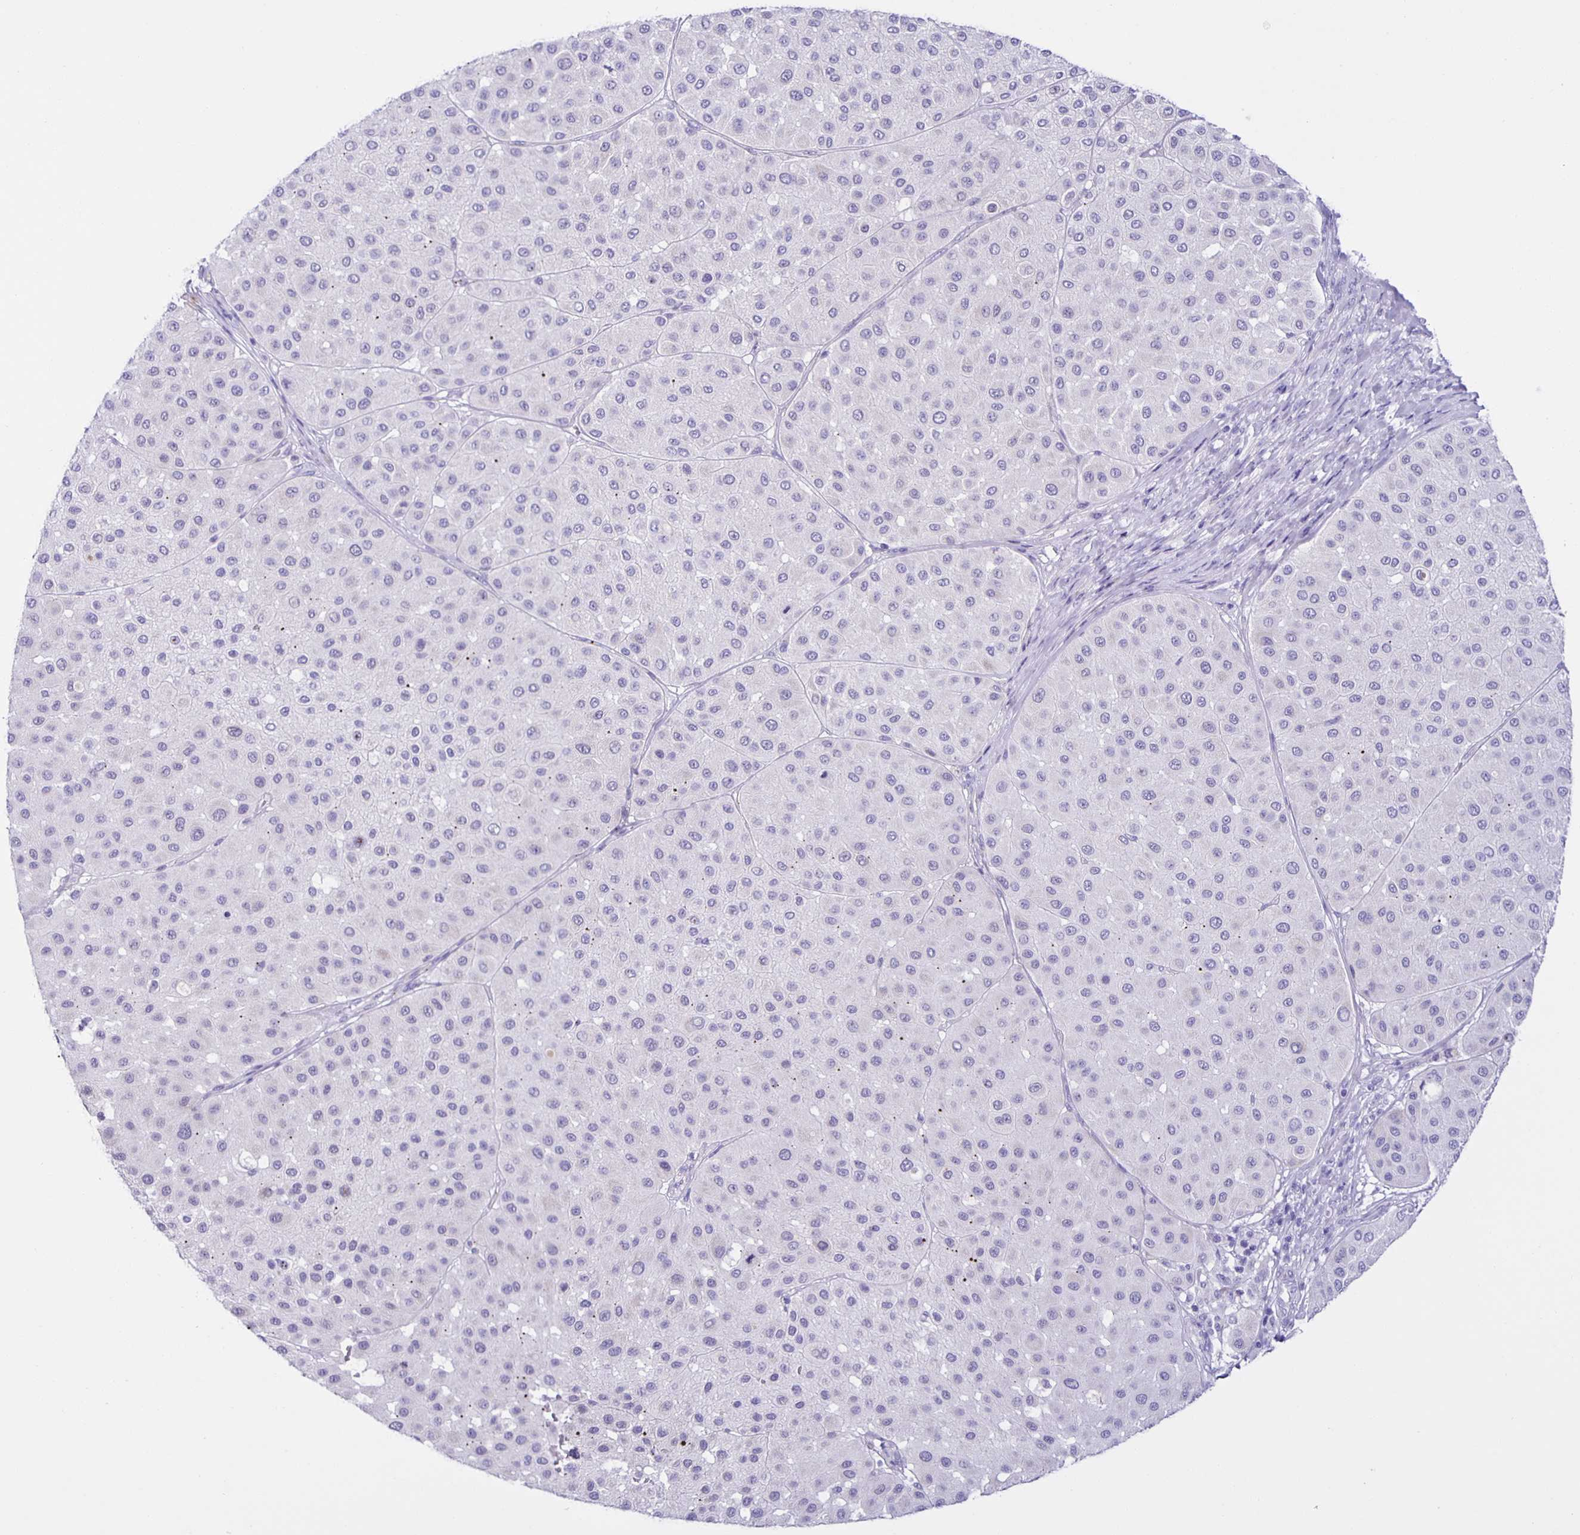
{"staining": {"intensity": "negative", "quantity": "none", "location": "none"}, "tissue": "melanoma", "cell_type": "Tumor cells", "image_type": "cancer", "snomed": [{"axis": "morphology", "description": "Malignant melanoma, Metastatic site"}, {"axis": "topography", "description": "Smooth muscle"}], "caption": "High magnification brightfield microscopy of malignant melanoma (metastatic site) stained with DAB (3,3'-diaminobenzidine) (brown) and counterstained with hematoxylin (blue): tumor cells show no significant expression.", "gene": "AQP6", "patient": {"sex": "male", "age": 41}}